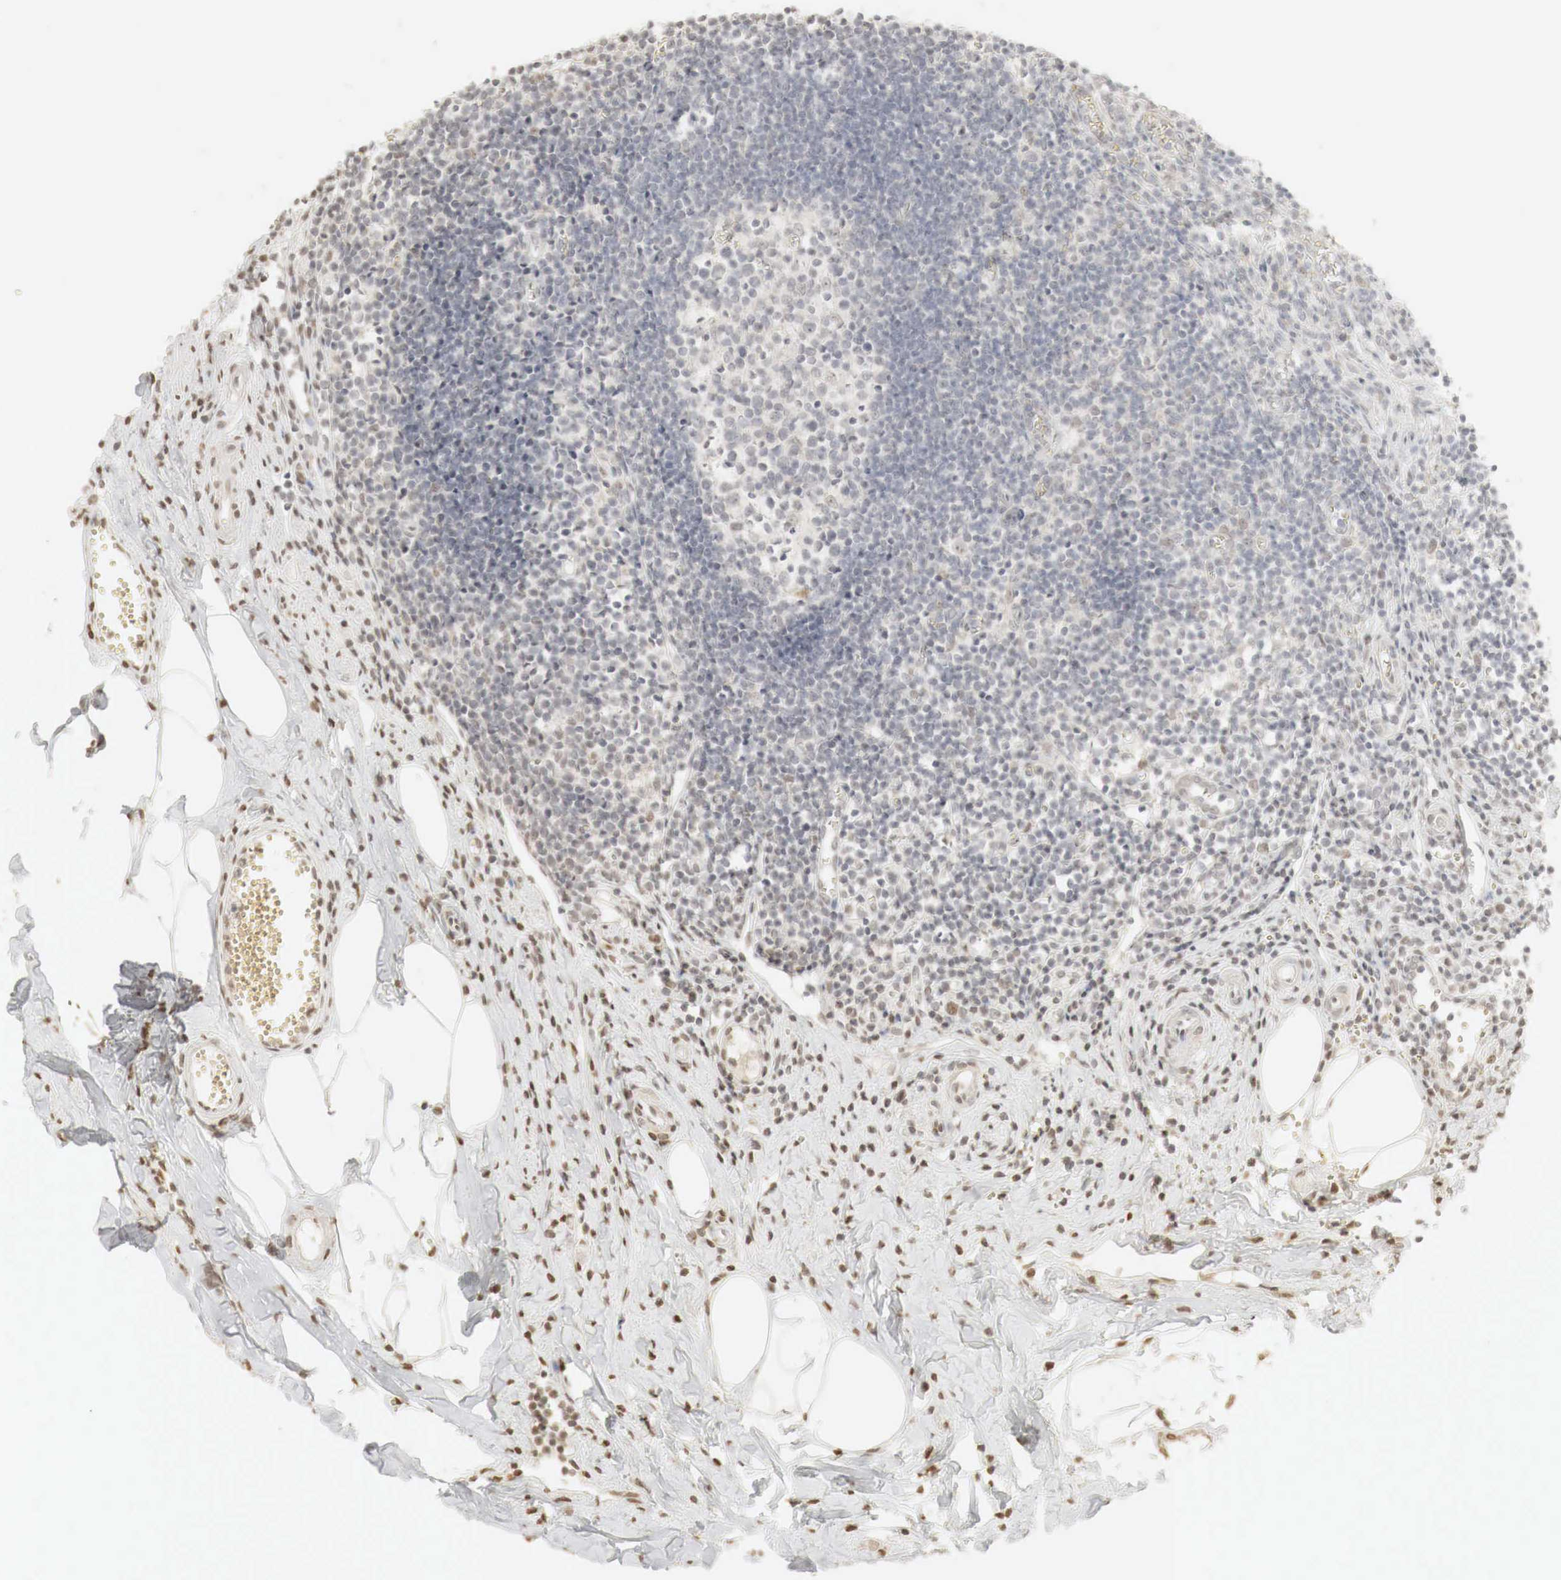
{"staining": {"intensity": "moderate", "quantity": "25%-75%", "location": "cytoplasmic/membranous,nuclear"}, "tissue": "appendix", "cell_type": "Glandular cells", "image_type": "normal", "snomed": [{"axis": "morphology", "description": "Normal tissue, NOS"}, {"axis": "topography", "description": "Appendix"}], "caption": "Appendix stained for a protein (brown) reveals moderate cytoplasmic/membranous,nuclear positive expression in about 25%-75% of glandular cells.", "gene": "ERBB4", "patient": {"sex": "female", "age": 19}}